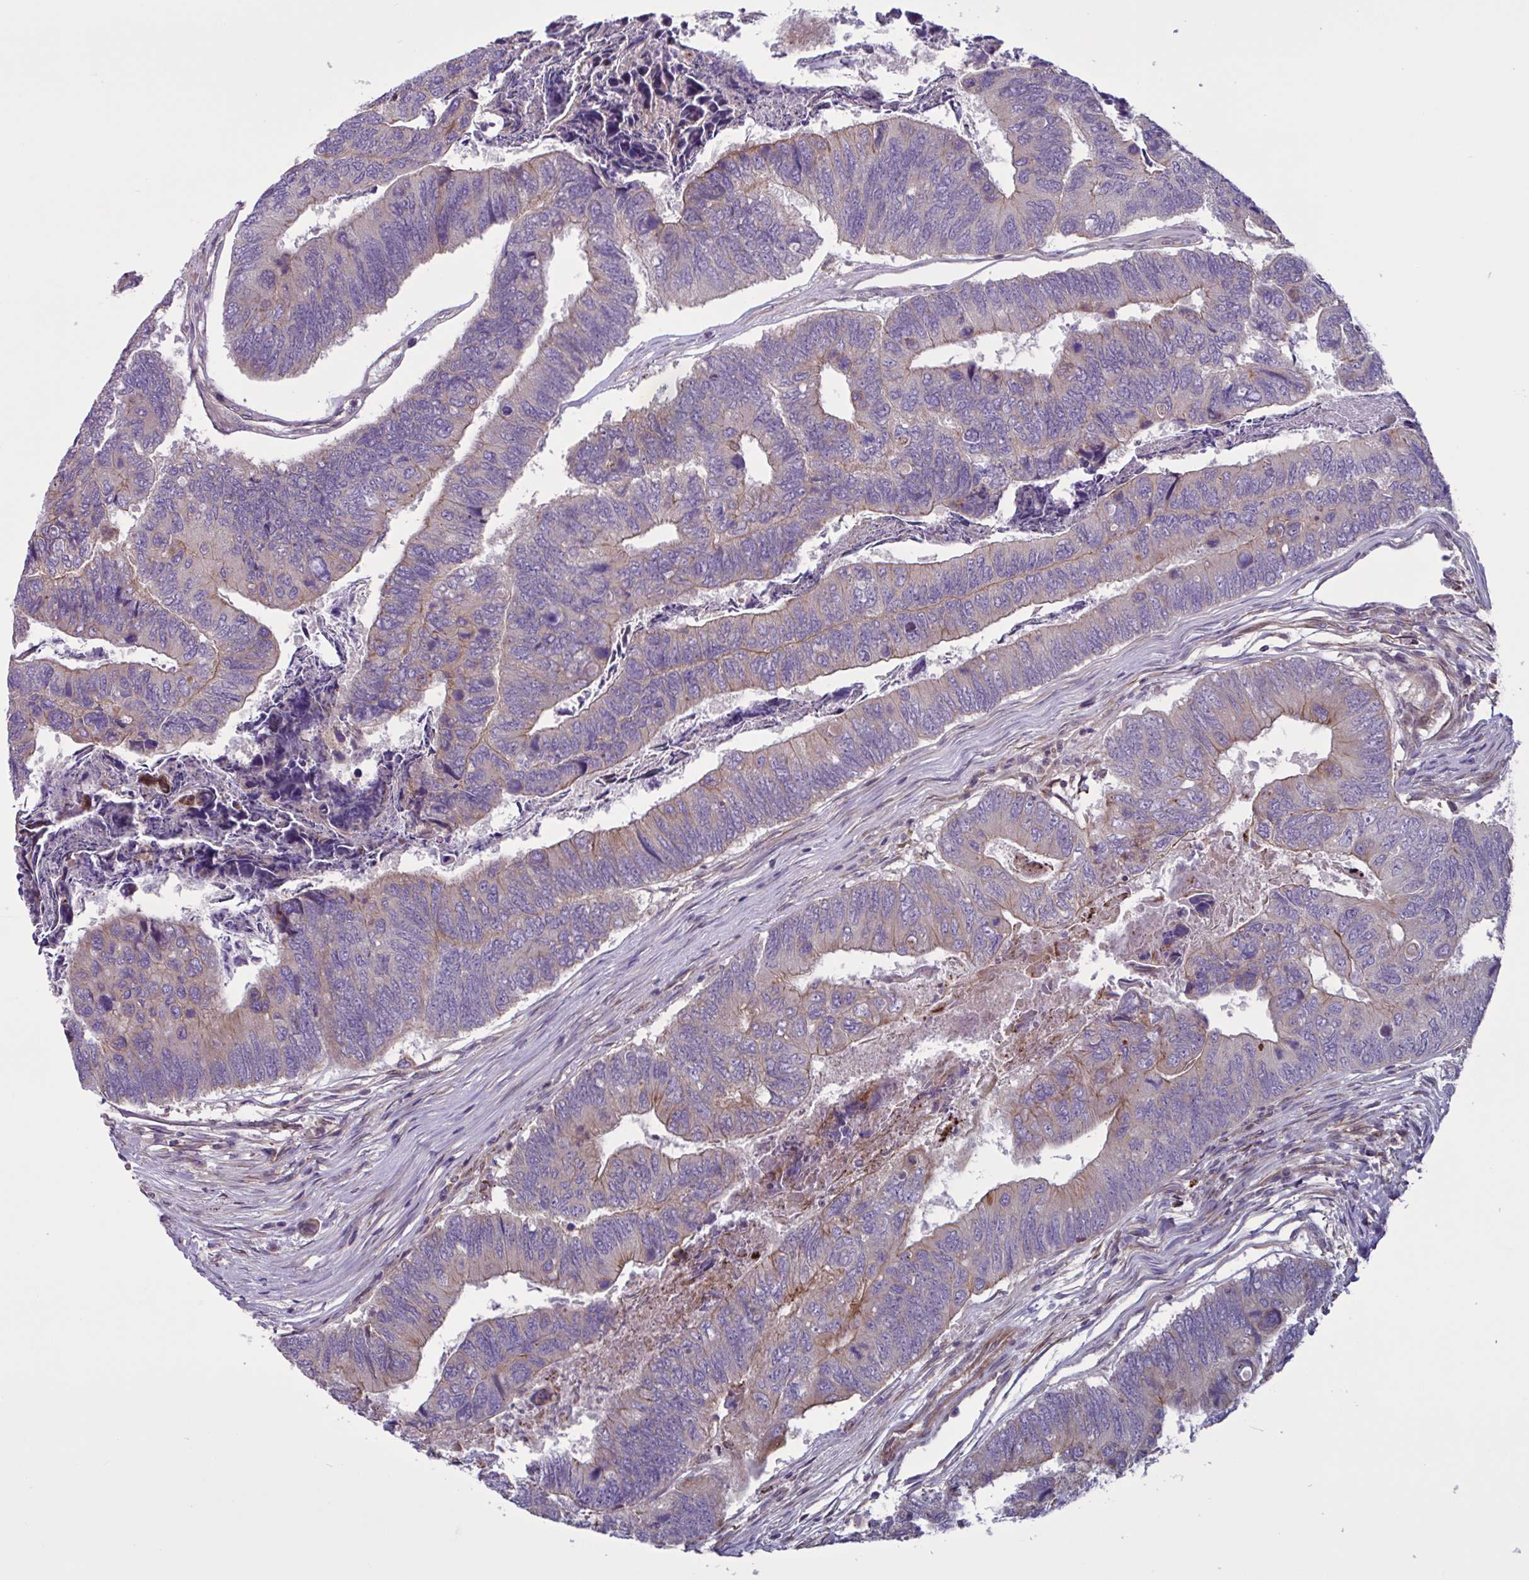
{"staining": {"intensity": "weak", "quantity": "25%-75%", "location": "cytoplasmic/membranous"}, "tissue": "colorectal cancer", "cell_type": "Tumor cells", "image_type": "cancer", "snomed": [{"axis": "morphology", "description": "Adenocarcinoma, NOS"}, {"axis": "topography", "description": "Colon"}], "caption": "Protein staining of colorectal adenocarcinoma tissue displays weak cytoplasmic/membranous expression in approximately 25%-75% of tumor cells.", "gene": "GLTP", "patient": {"sex": "female", "age": 67}}